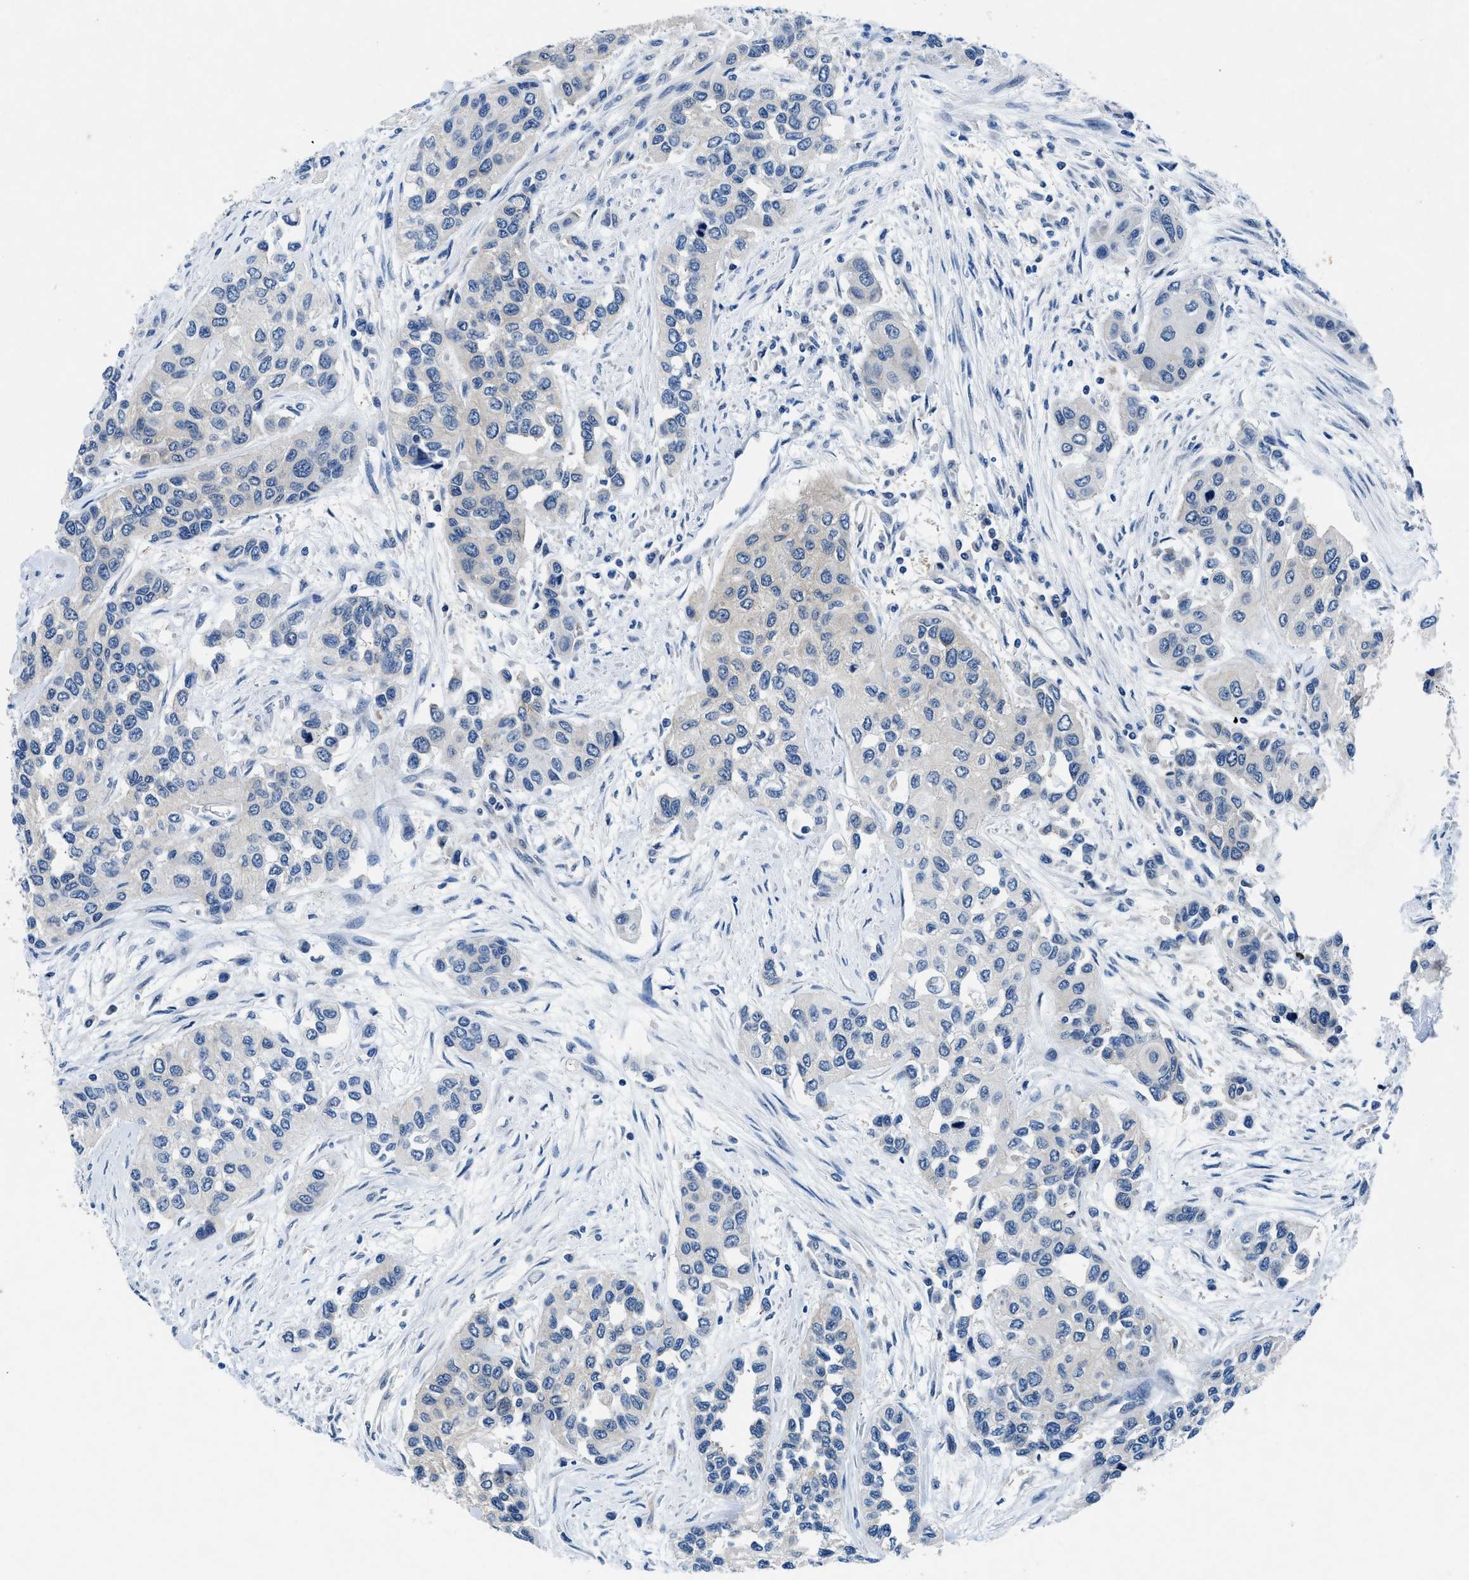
{"staining": {"intensity": "negative", "quantity": "none", "location": "none"}, "tissue": "urothelial cancer", "cell_type": "Tumor cells", "image_type": "cancer", "snomed": [{"axis": "morphology", "description": "Urothelial carcinoma, High grade"}, {"axis": "topography", "description": "Urinary bladder"}], "caption": "Tumor cells show no significant expression in urothelial carcinoma (high-grade).", "gene": "COPS2", "patient": {"sex": "female", "age": 56}}